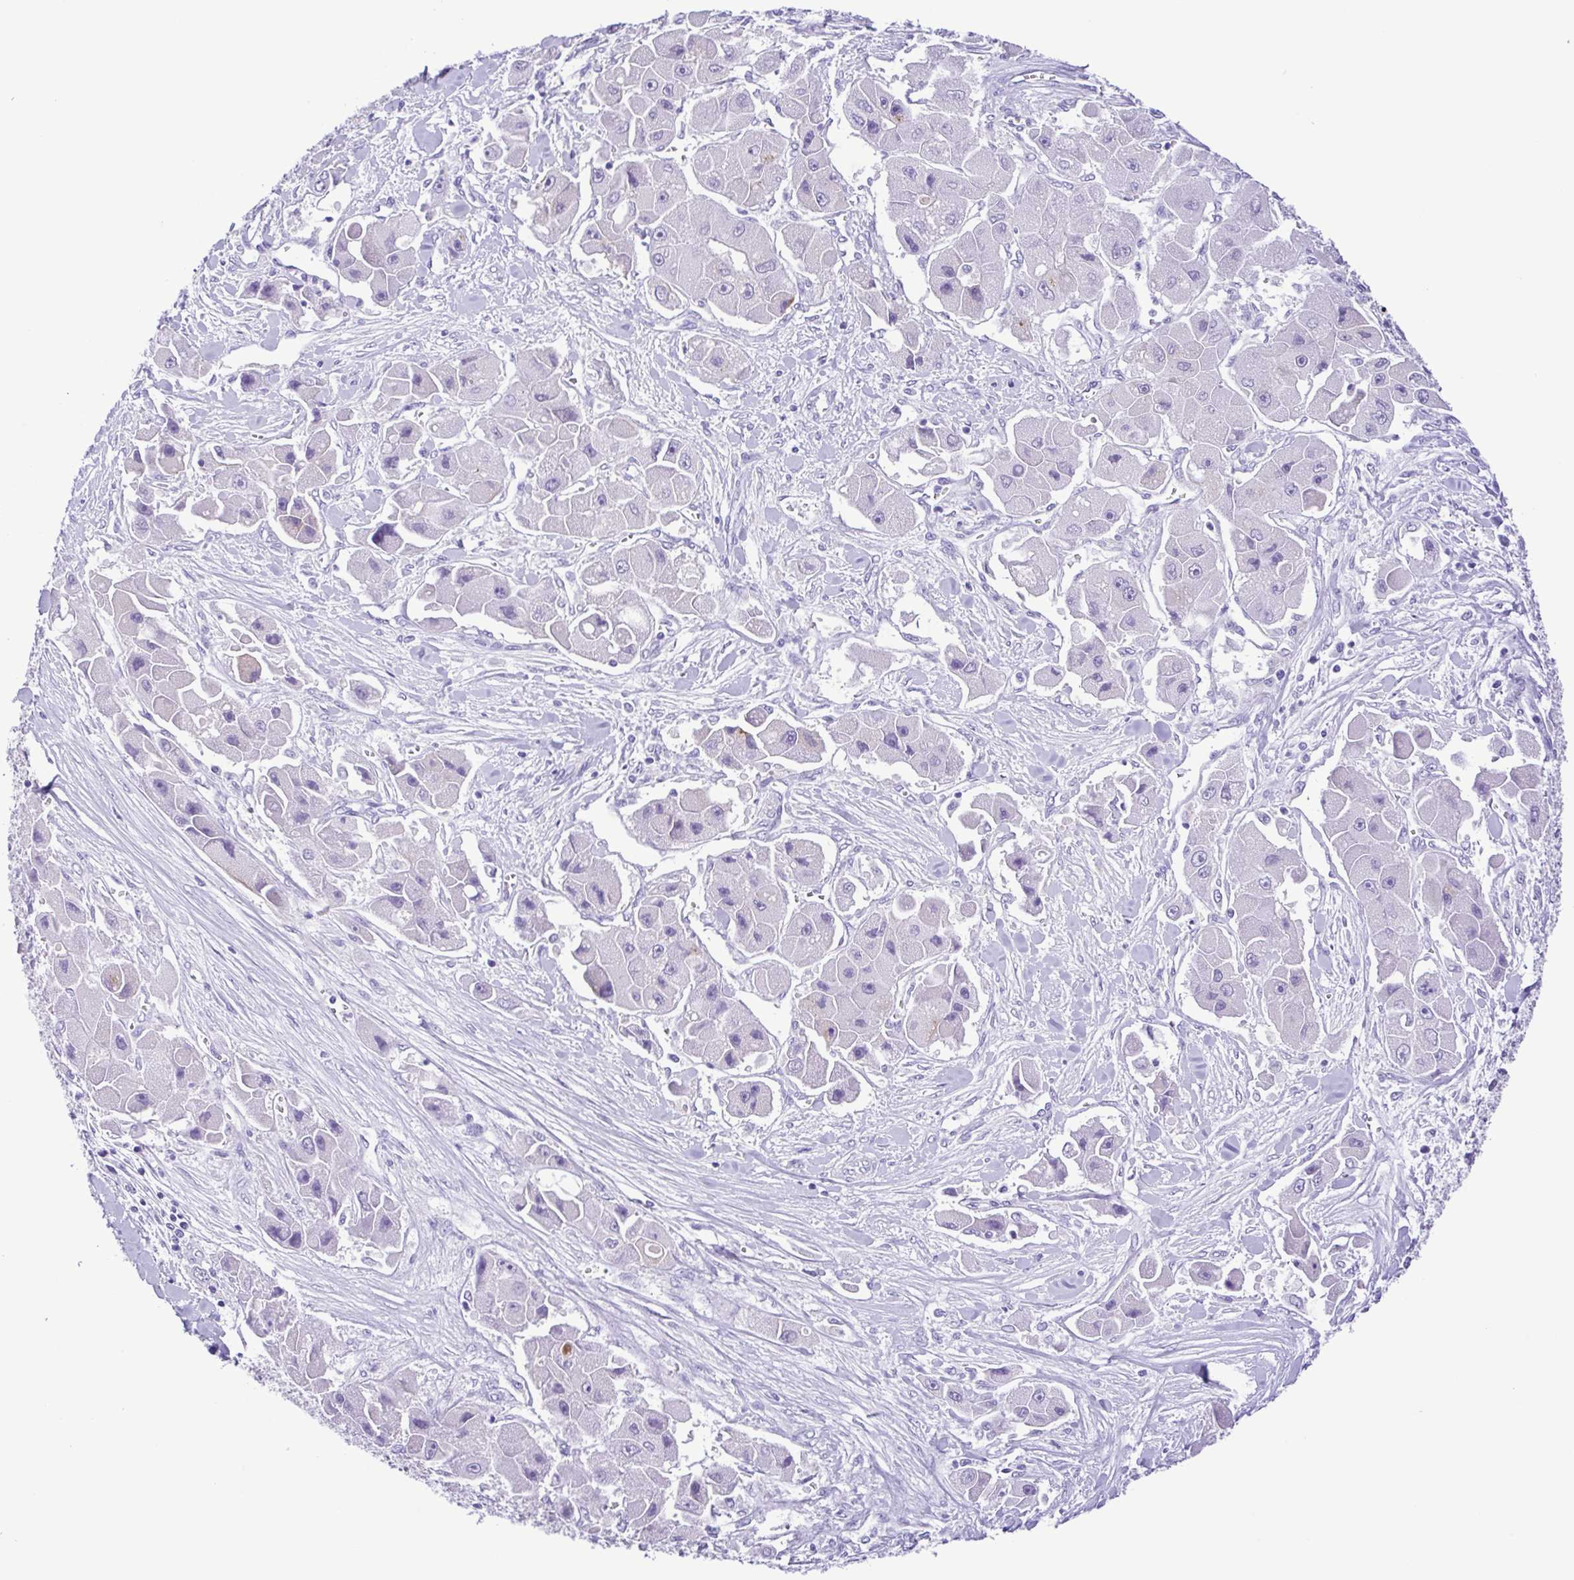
{"staining": {"intensity": "negative", "quantity": "none", "location": "none"}, "tissue": "liver cancer", "cell_type": "Tumor cells", "image_type": "cancer", "snomed": [{"axis": "morphology", "description": "Carcinoma, Hepatocellular, NOS"}, {"axis": "topography", "description": "Liver"}], "caption": "IHC image of neoplastic tissue: human liver cancer (hepatocellular carcinoma) stained with DAB (3,3'-diaminobenzidine) displays no significant protein positivity in tumor cells.", "gene": "OVGP1", "patient": {"sex": "male", "age": 24}}